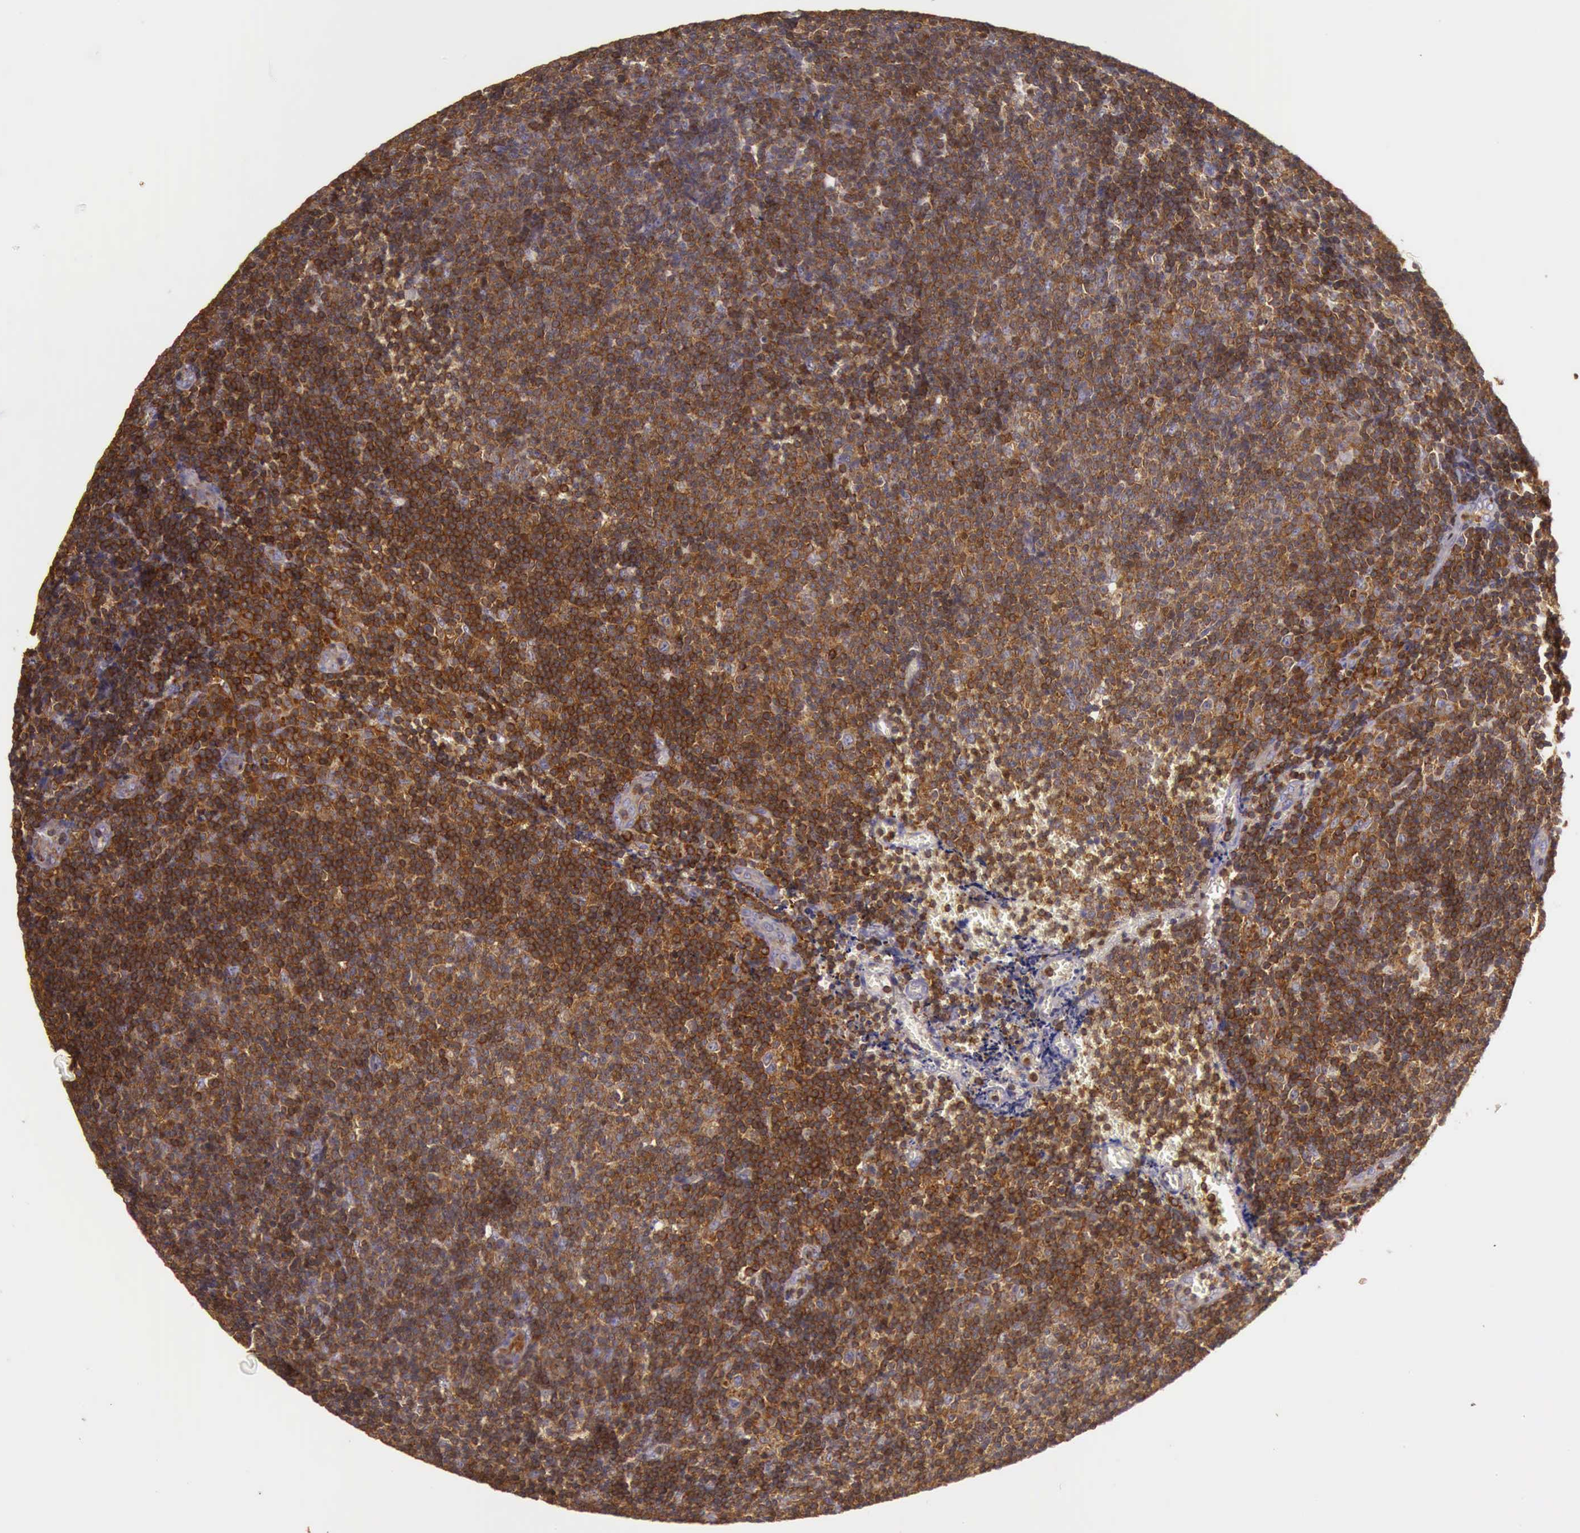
{"staining": {"intensity": "strong", "quantity": ">75%", "location": "cytoplasmic/membranous"}, "tissue": "lymphoma", "cell_type": "Tumor cells", "image_type": "cancer", "snomed": [{"axis": "morphology", "description": "Malignant lymphoma, non-Hodgkin's type, Low grade"}, {"axis": "topography", "description": "Lymph node"}], "caption": "Malignant lymphoma, non-Hodgkin's type (low-grade) stained with DAB (3,3'-diaminobenzidine) IHC exhibits high levels of strong cytoplasmic/membranous staining in approximately >75% of tumor cells.", "gene": "ARHGAP4", "patient": {"sex": "male", "age": 49}}